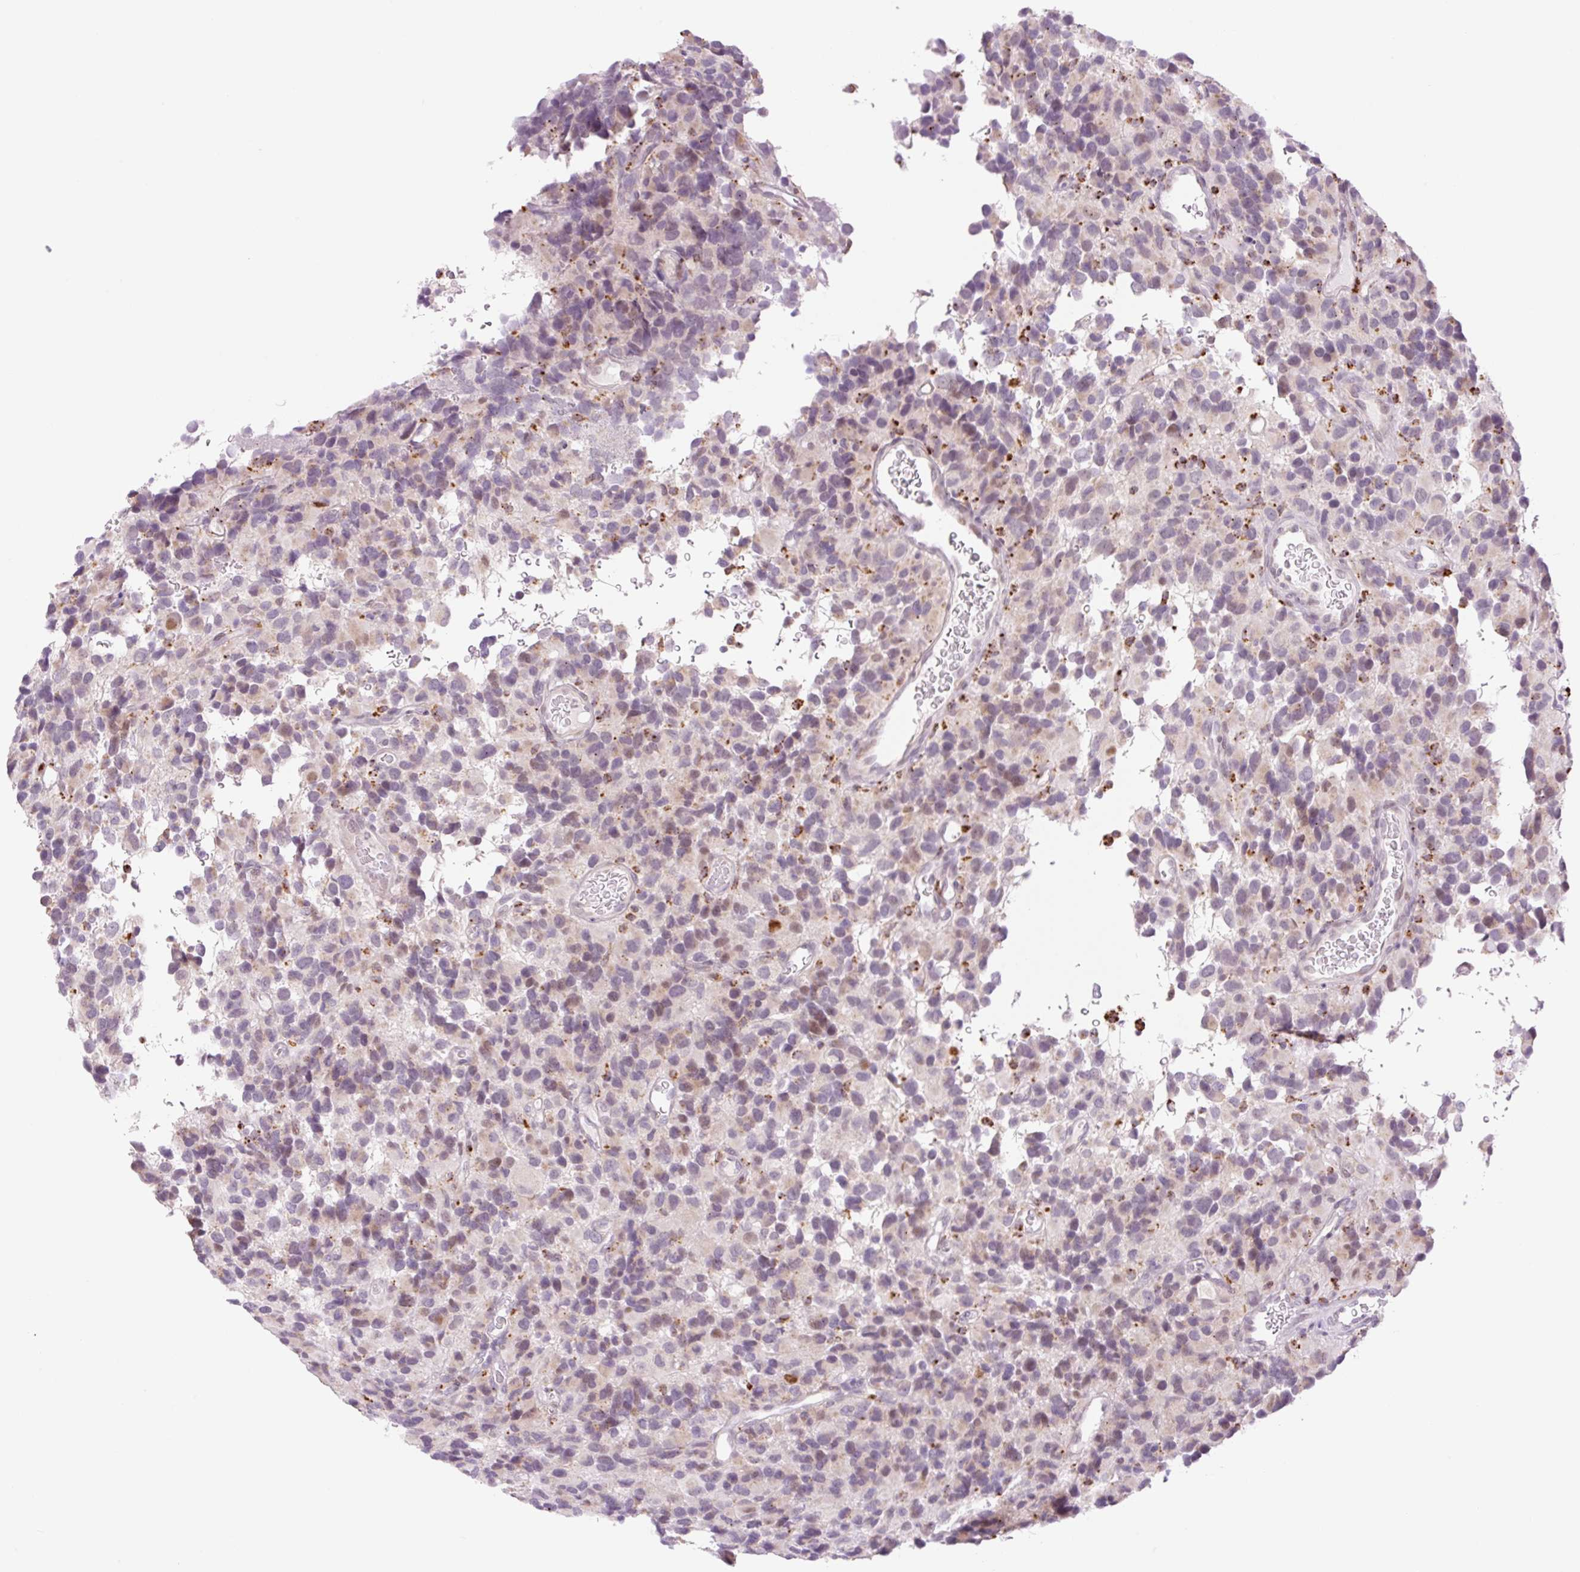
{"staining": {"intensity": "moderate", "quantity": "<25%", "location": "cytoplasmic/membranous"}, "tissue": "glioma", "cell_type": "Tumor cells", "image_type": "cancer", "snomed": [{"axis": "morphology", "description": "Glioma, malignant, High grade"}, {"axis": "topography", "description": "Brain"}], "caption": "A micrograph of human glioma stained for a protein shows moderate cytoplasmic/membranous brown staining in tumor cells. The staining was performed using DAB to visualize the protein expression in brown, while the nuclei were stained in blue with hematoxylin (Magnification: 20x).", "gene": "SPRYD4", "patient": {"sex": "male", "age": 77}}